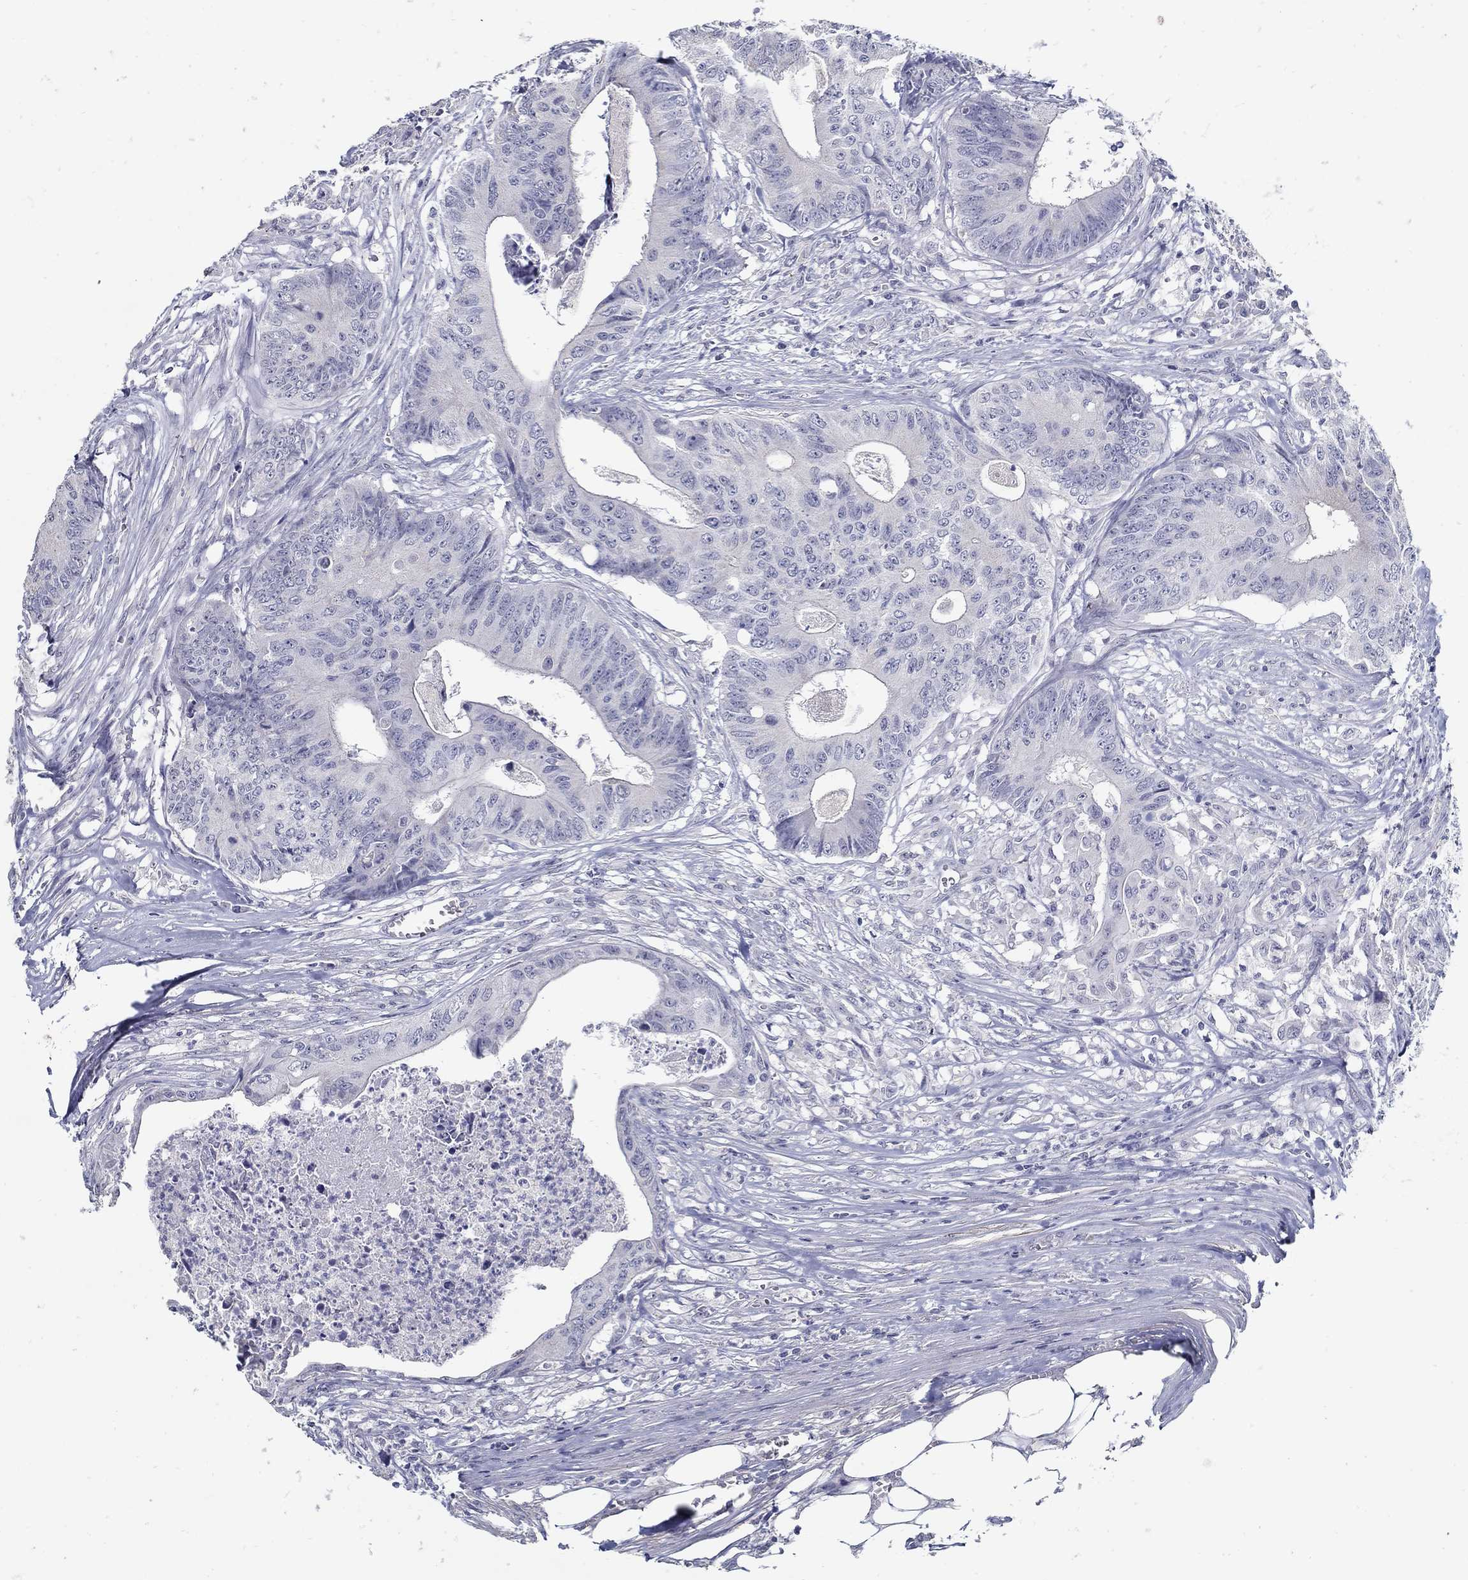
{"staining": {"intensity": "negative", "quantity": "none", "location": "none"}, "tissue": "colorectal cancer", "cell_type": "Tumor cells", "image_type": "cancer", "snomed": [{"axis": "morphology", "description": "Adenocarcinoma, NOS"}, {"axis": "topography", "description": "Colon"}], "caption": "Image shows no protein staining in tumor cells of colorectal cancer tissue.", "gene": "USP29", "patient": {"sex": "male", "age": 84}}